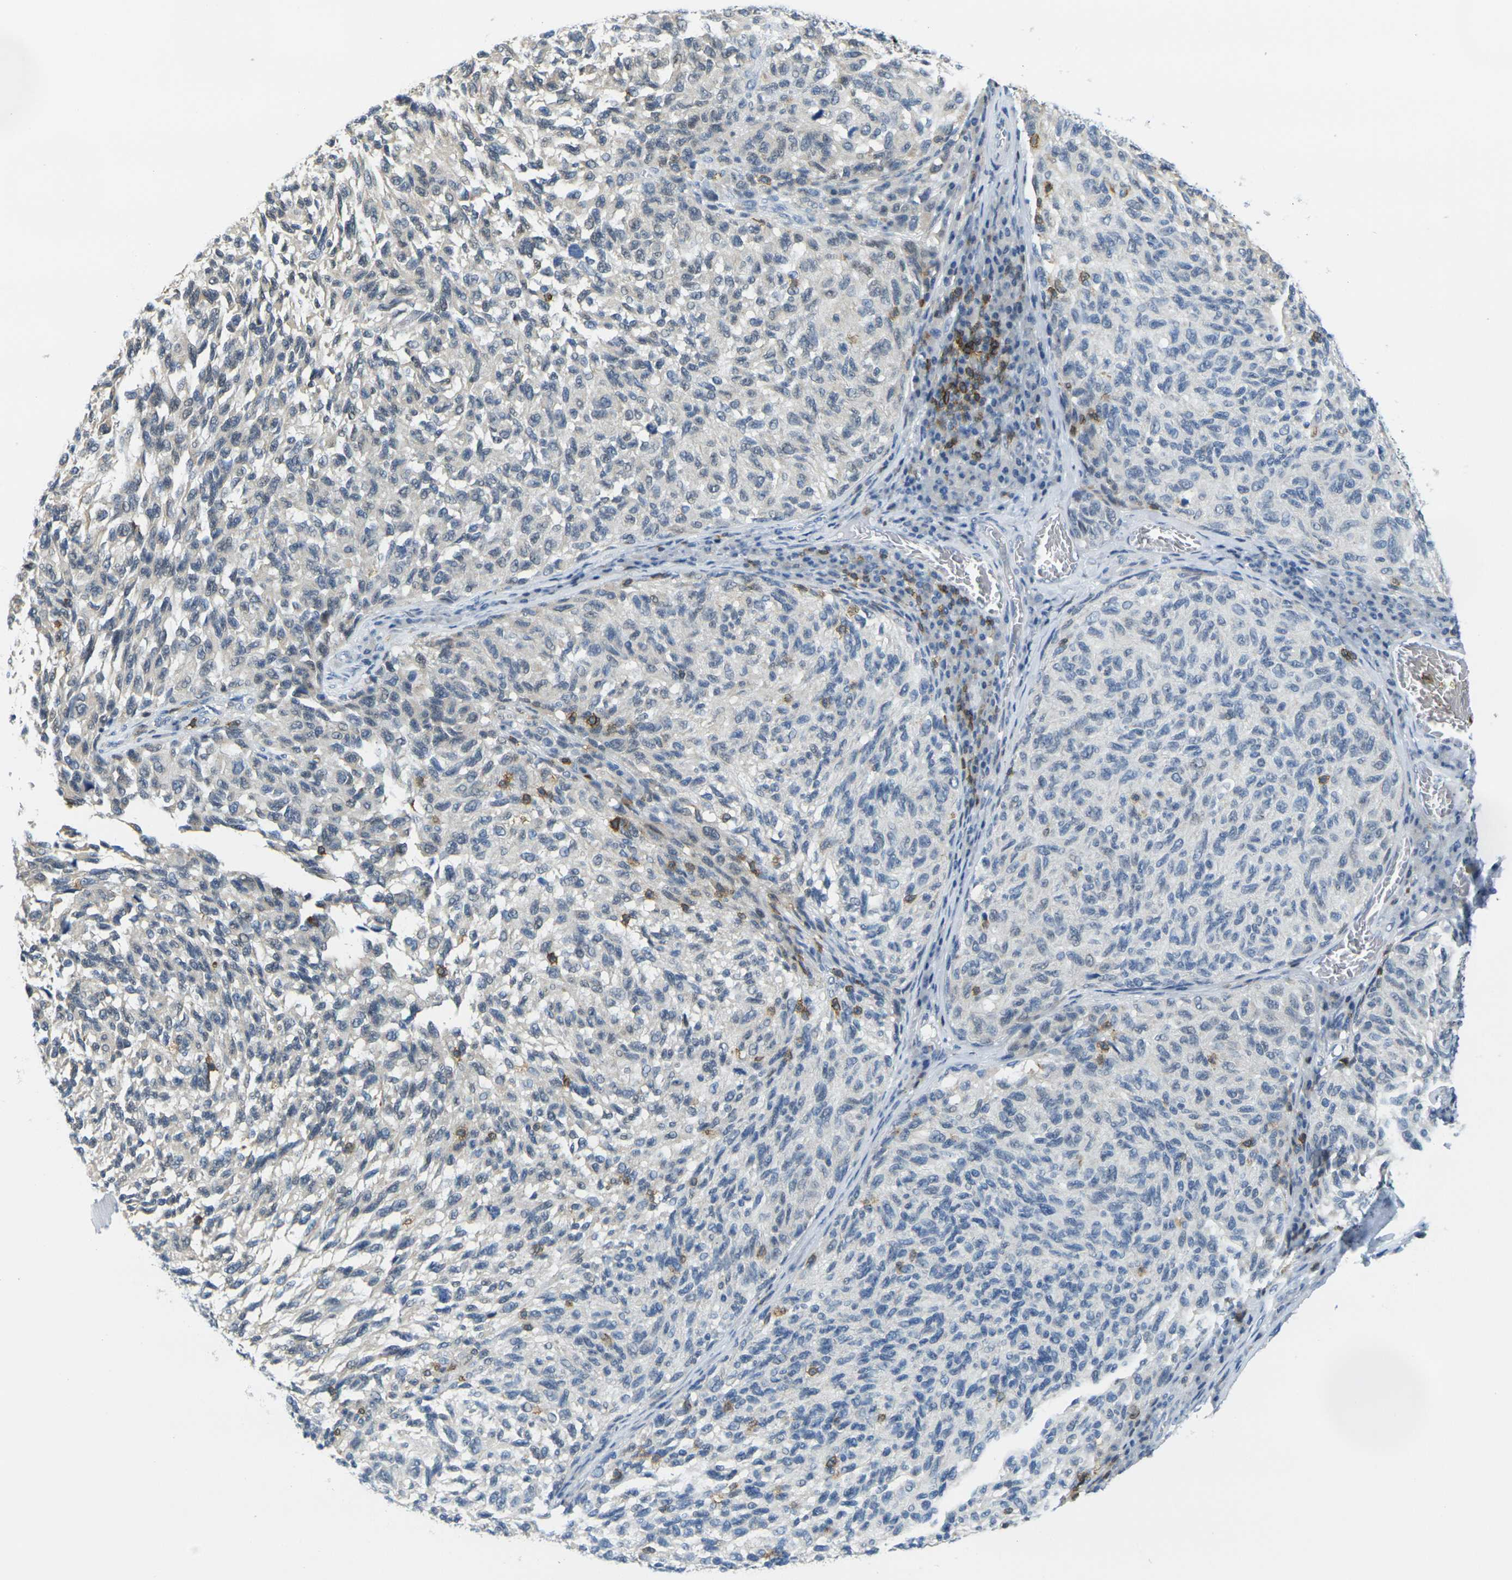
{"staining": {"intensity": "negative", "quantity": "none", "location": "none"}, "tissue": "melanoma", "cell_type": "Tumor cells", "image_type": "cancer", "snomed": [{"axis": "morphology", "description": "Malignant melanoma, NOS"}, {"axis": "topography", "description": "Skin"}], "caption": "Immunohistochemistry histopathology image of melanoma stained for a protein (brown), which displays no staining in tumor cells.", "gene": "CD3D", "patient": {"sex": "female", "age": 73}}